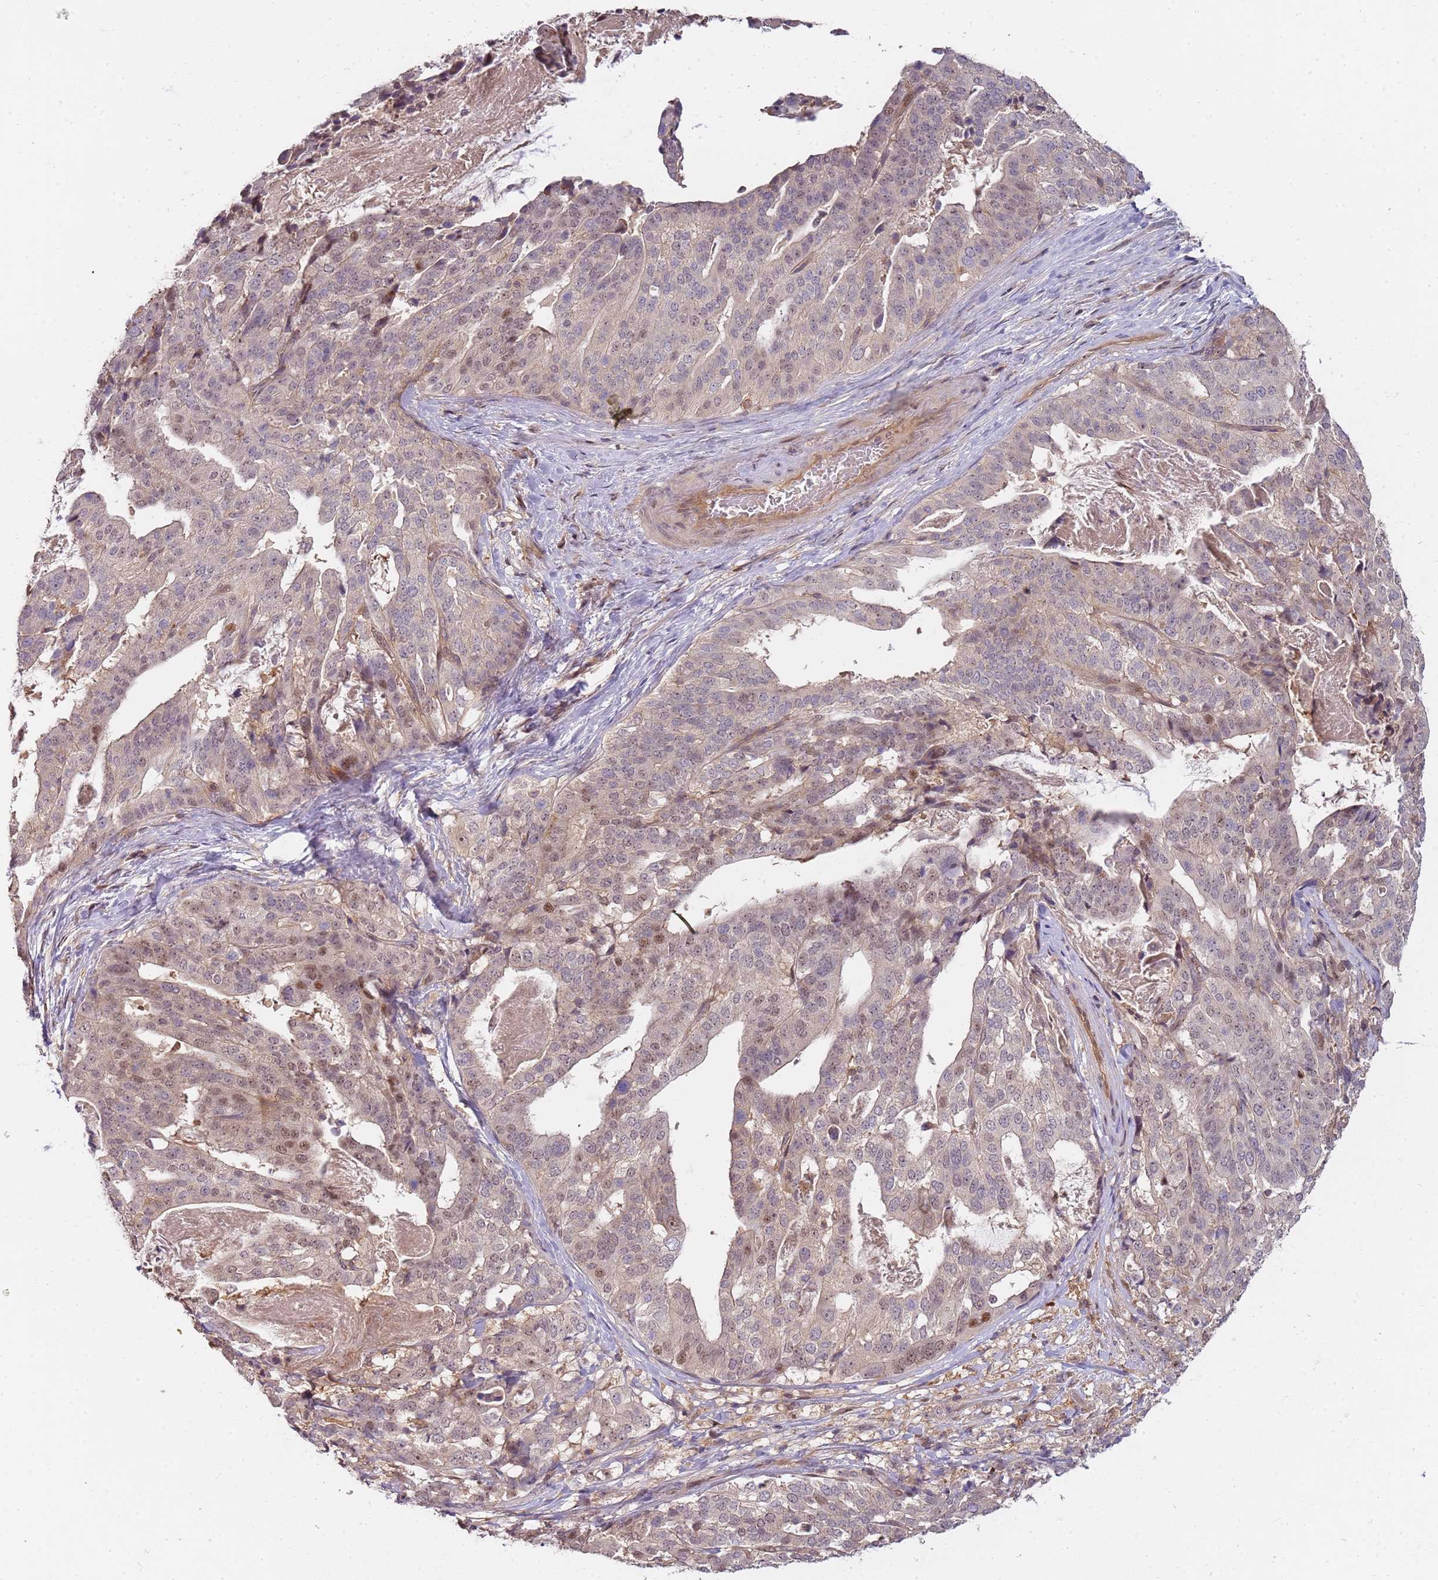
{"staining": {"intensity": "weak", "quantity": "25%-75%", "location": "nuclear"}, "tissue": "stomach cancer", "cell_type": "Tumor cells", "image_type": "cancer", "snomed": [{"axis": "morphology", "description": "Adenocarcinoma, NOS"}, {"axis": "topography", "description": "Stomach"}], "caption": "Protein staining by immunohistochemistry exhibits weak nuclear expression in about 25%-75% of tumor cells in stomach cancer.", "gene": "GSTO2", "patient": {"sex": "male", "age": 48}}